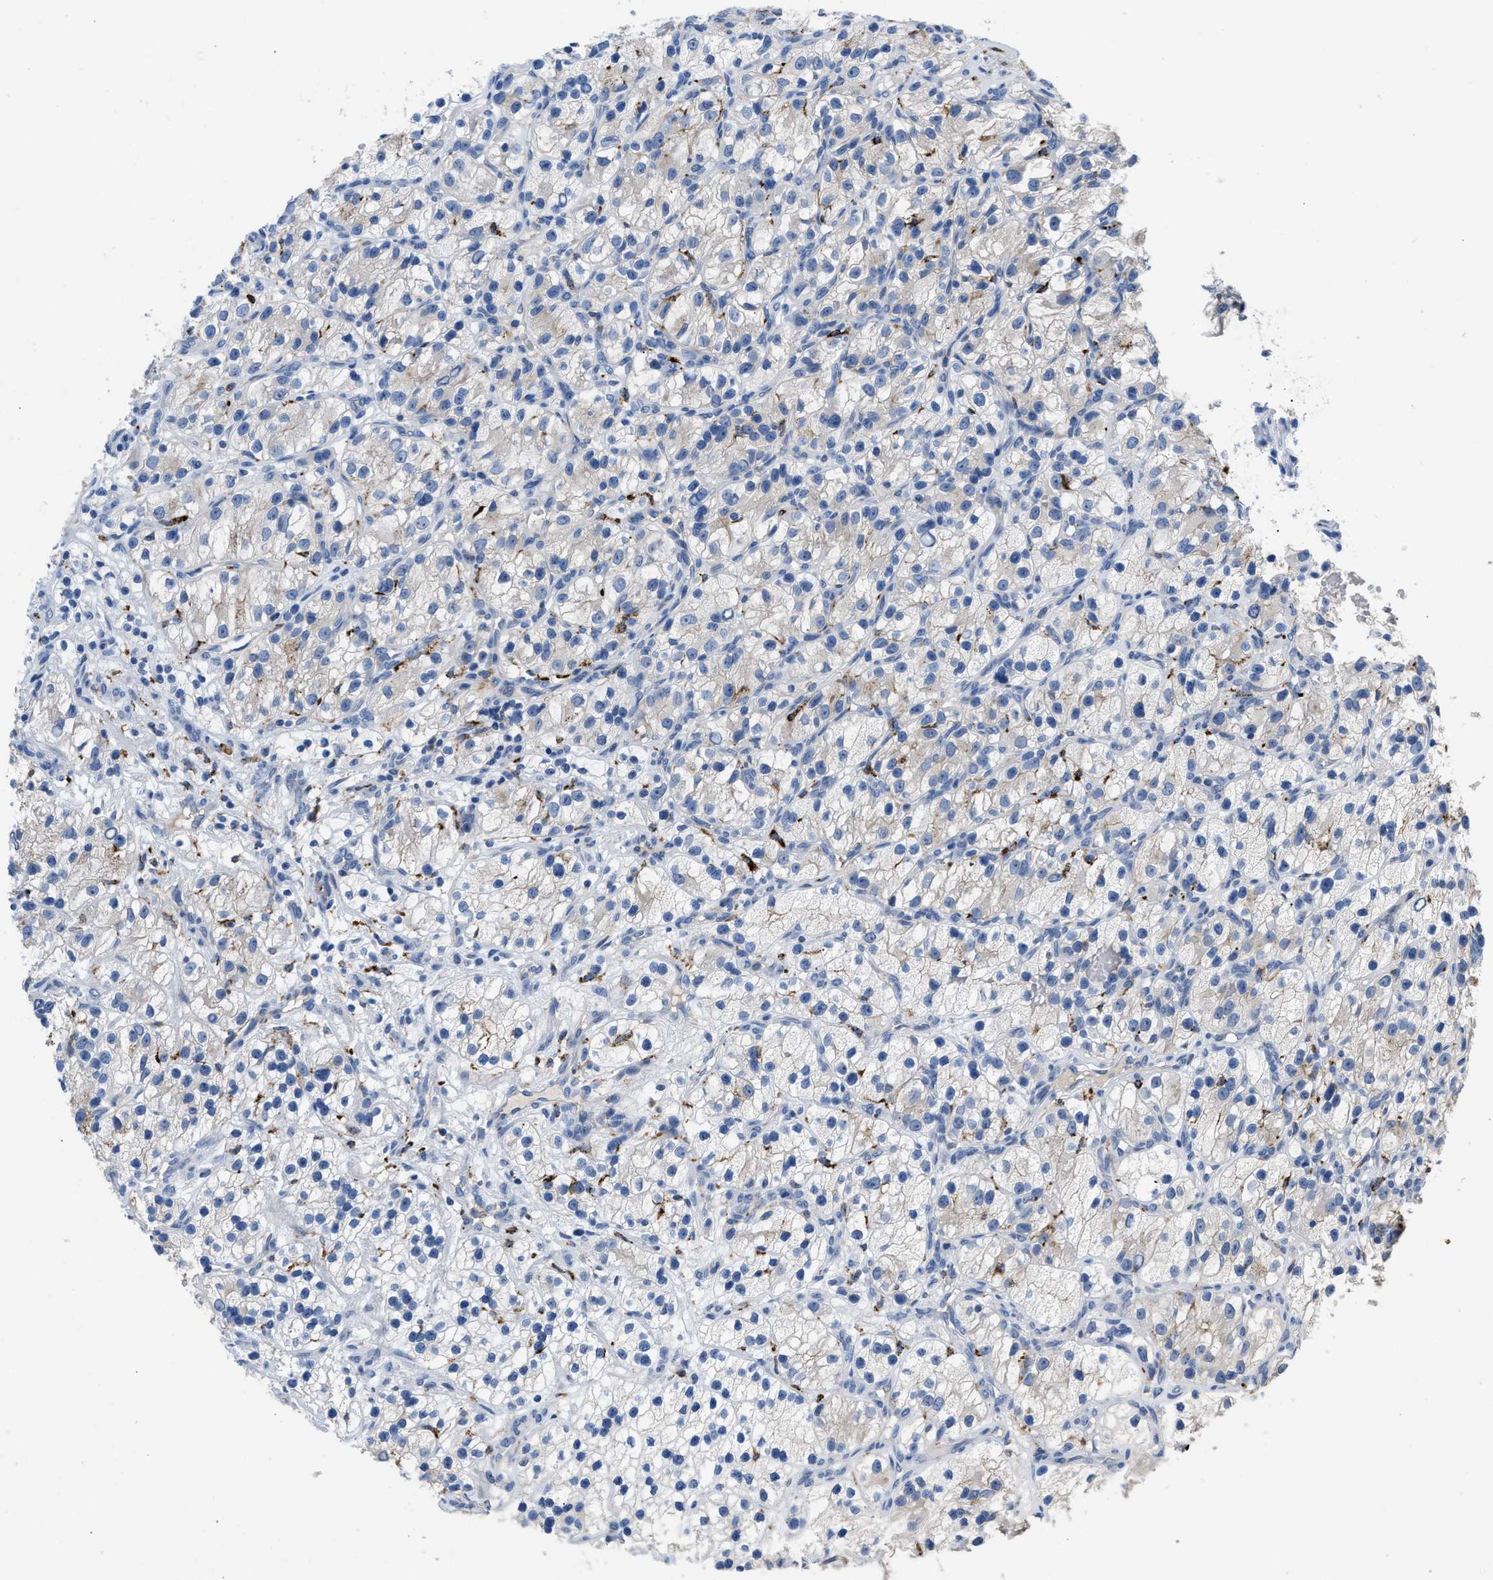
{"staining": {"intensity": "negative", "quantity": "none", "location": "none"}, "tissue": "renal cancer", "cell_type": "Tumor cells", "image_type": "cancer", "snomed": [{"axis": "morphology", "description": "Adenocarcinoma, NOS"}, {"axis": "topography", "description": "Kidney"}], "caption": "This is an immunohistochemistry histopathology image of adenocarcinoma (renal). There is no positivity in tumor cells.", "gene": "FGF18", "patient": {"sex": "female", "age": 57}}